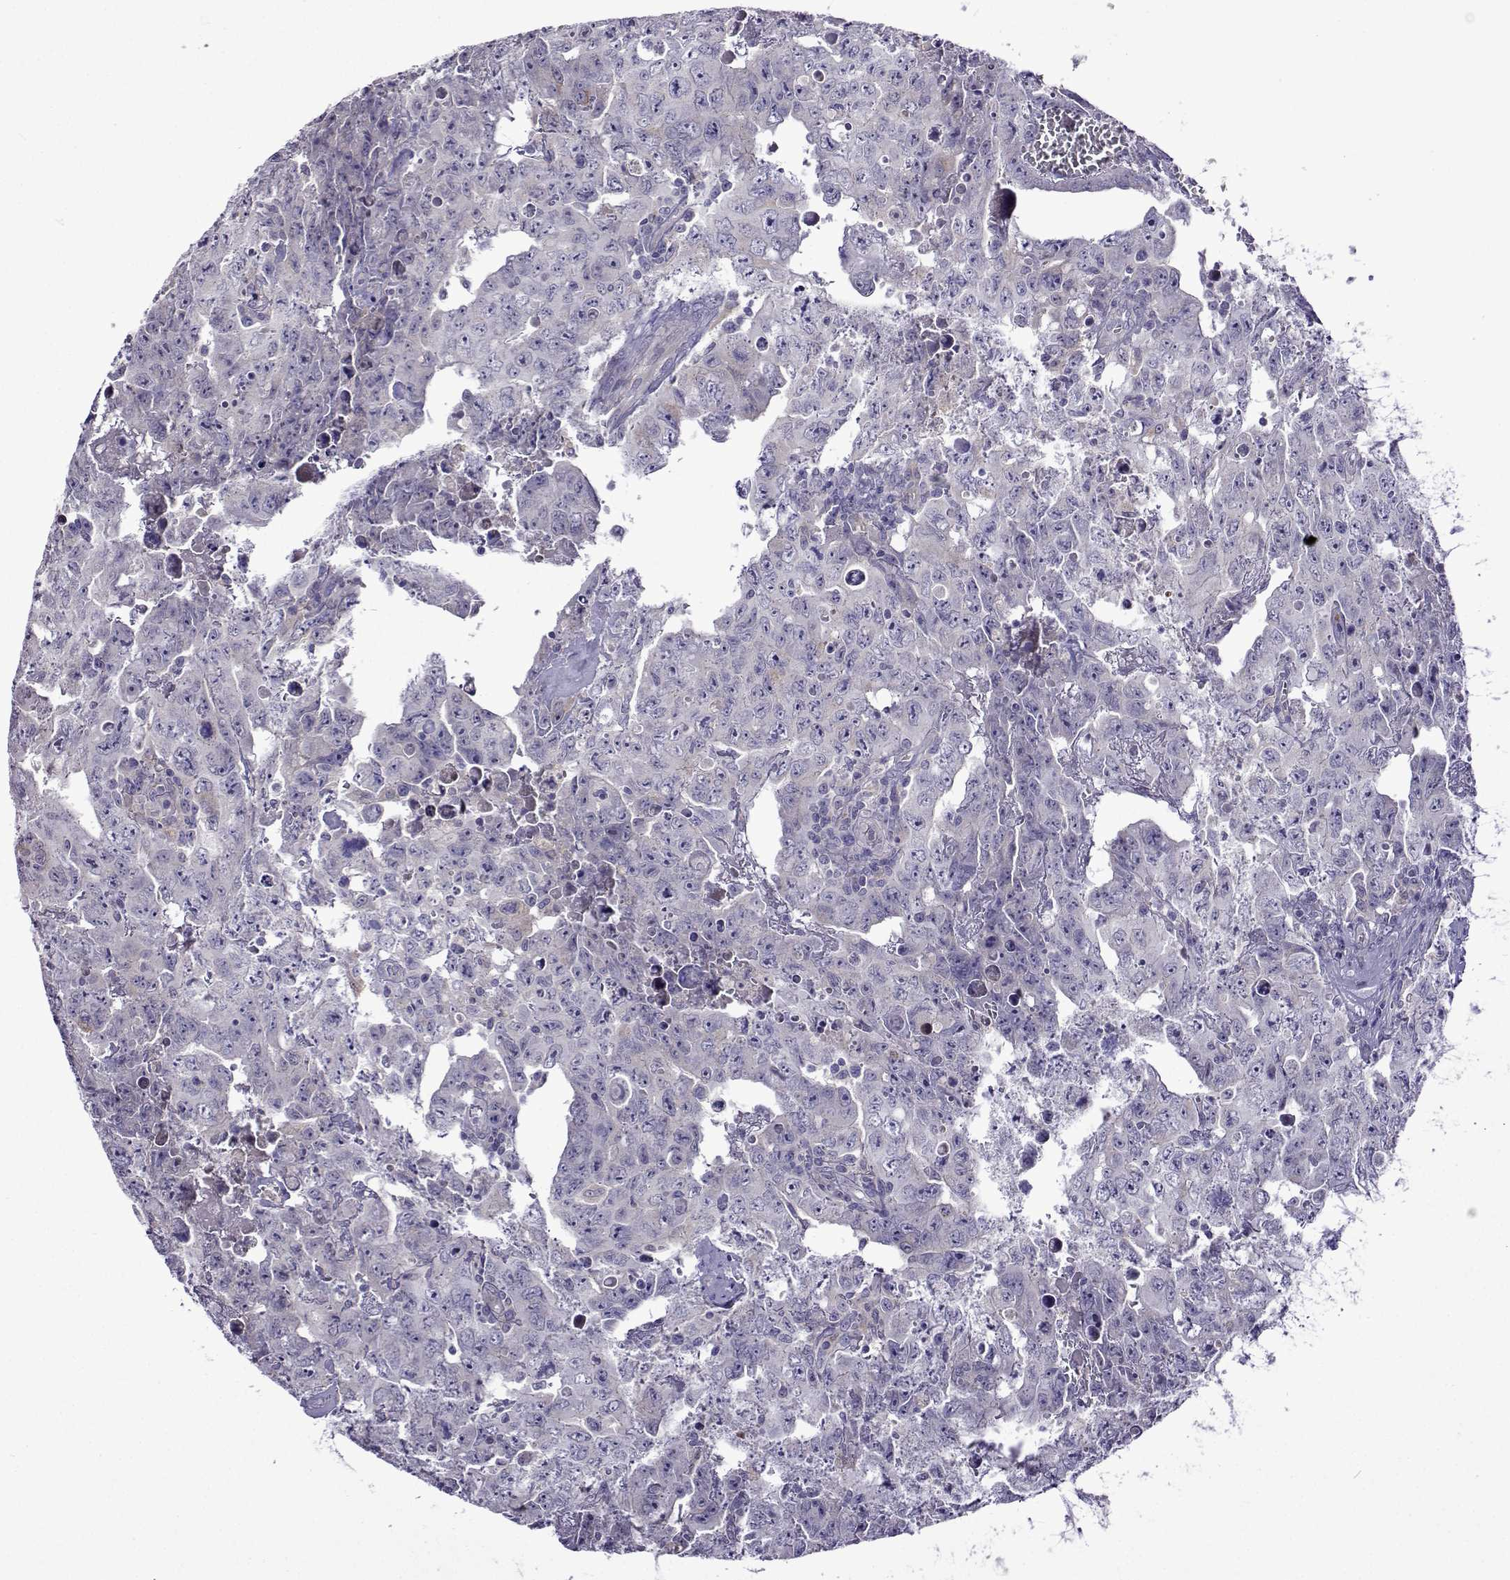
{"staining": {"intensity": "negative", "quantity": "none", "location": "none"}, "tissue": "testis cancer", "cell_type": "Tumor cells", "image_type": "cancer", "snomed": [{"axis": "morphology", "description": "Carcinoma, Embryonal, NOS"}, {"axis": "topography", "description": "Testis"}], "caption": "Photomicrograph shows no protein positivity in tumor cells of embryonal carcinoma (testis) tissue. The staining is performed using DAB (3,3'-diaminobenzidine) brown chromogen with nuclei counter-stained in using hematoxylin.", "gene": "SULT2A1", "patient": {"sex": "male", "age": 24}}